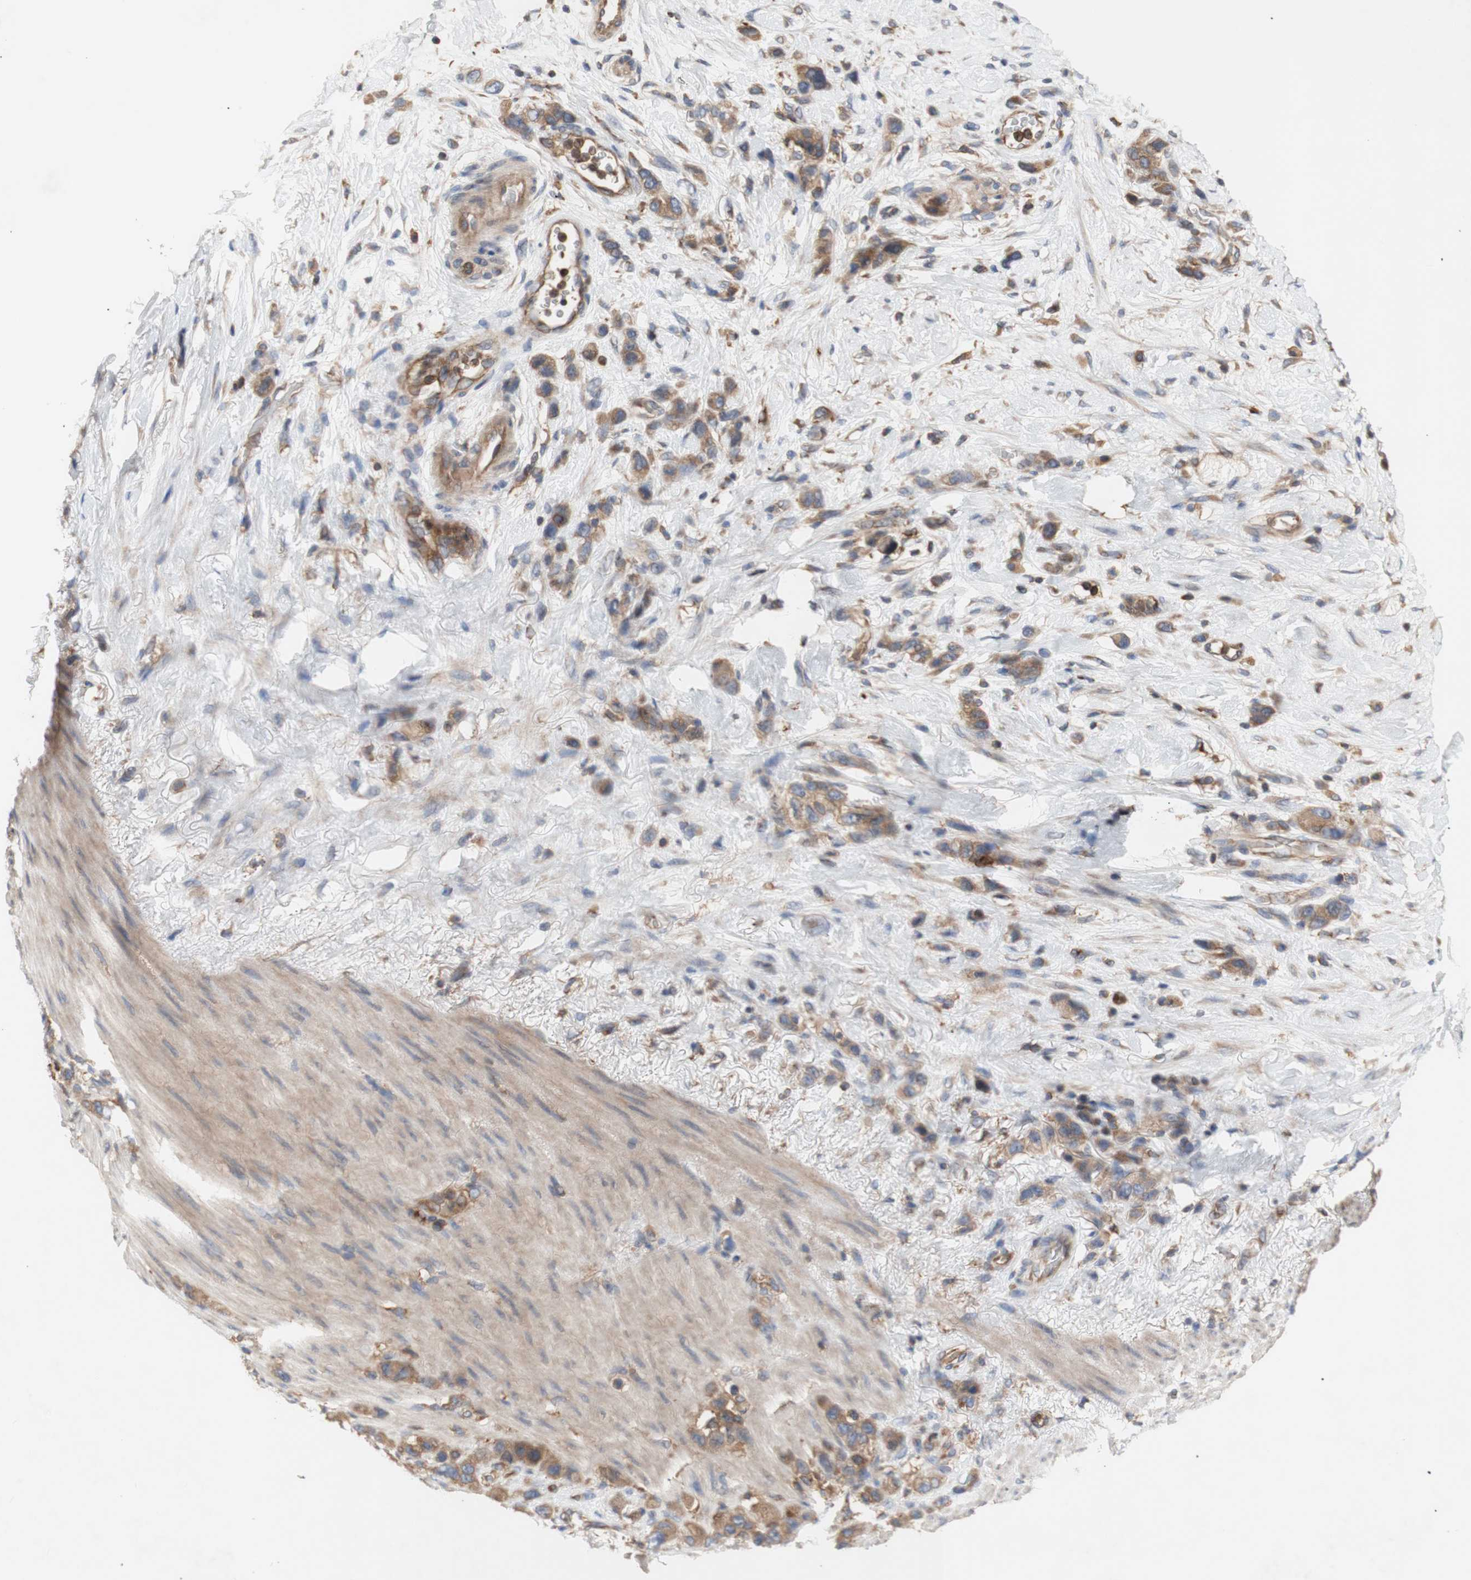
{"staining": {"intensity": "moderate", "quantity": ">75%", "location": "cytoplasmic/membranous"}, "tissue": "stomach cancer", "cell_type": "Tumor cells", "image_type": "cancer", "snomed": [{"axis": "morphology", "description": "Adenocarcinoma, NOS"}, {"axis": "morphology", "description": "Adenocarcinoma, High grade"}, {"axis": "topography", "description": "Stomach, upper"}, {"axis": "topography", "description": "Stomach, lower"}], "caption": "Immunohistochemistry photomicrograph of human stomach high-grade adenocarcinoma stained for a protein (brown), which shows medium levels of moderate cytoplasmic/membranous expression in about >75% of tumor cells.", "gene": "IKBKG", "patient": {"sex": "female", "age": 65}}